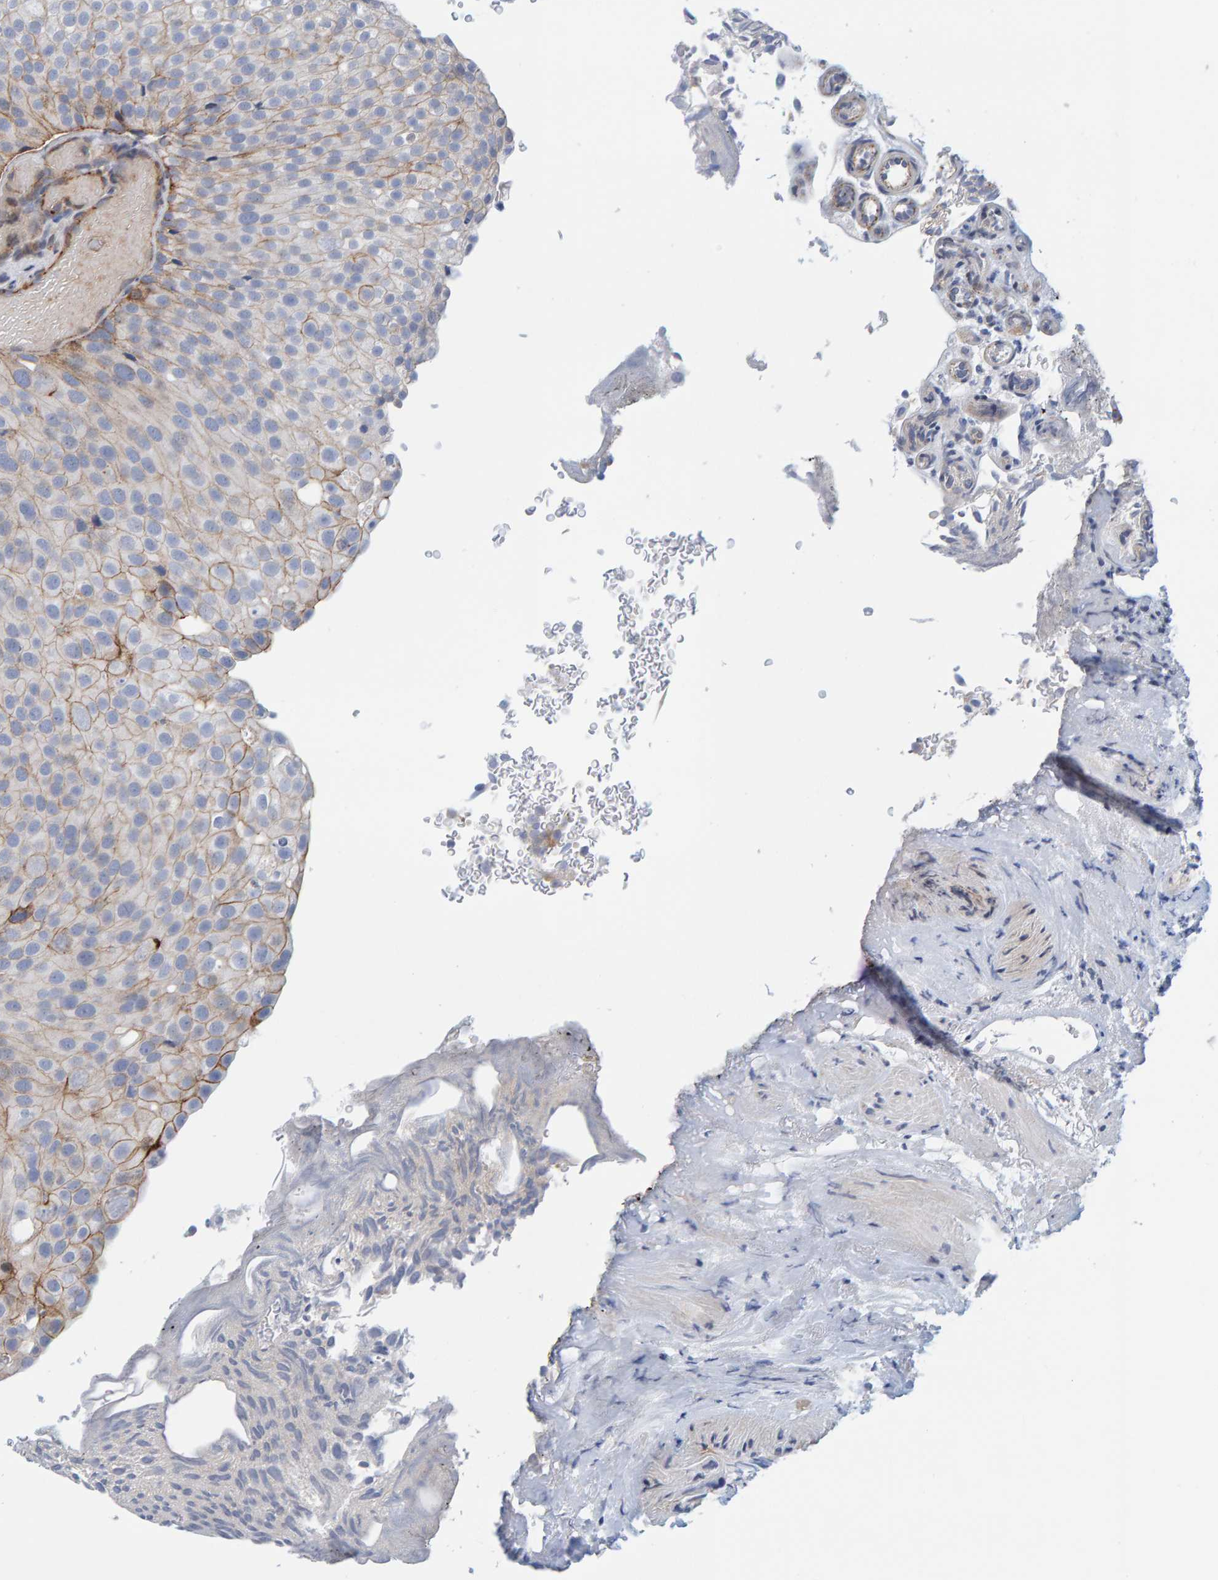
{"staining": {"intensity": "weak", "quantity": "<25%", "location": "cytoplasmic/membranous"}, "tissue": "urothelial cancer", "cell_type": "Tumor cells", "image_type": "cancer", "snomed": [{"axis": "morphology", "description": "Urothelial carcinoma, Low grade"}, {"axis": "topography", "description": "Urinary bladder"}], "caption": "Photomicrograph shows no protein positivity in tumor cells of urothelial cancer tissue.", "gene": "KRBA2", "patient": {"sex": "male", "age": 78}}